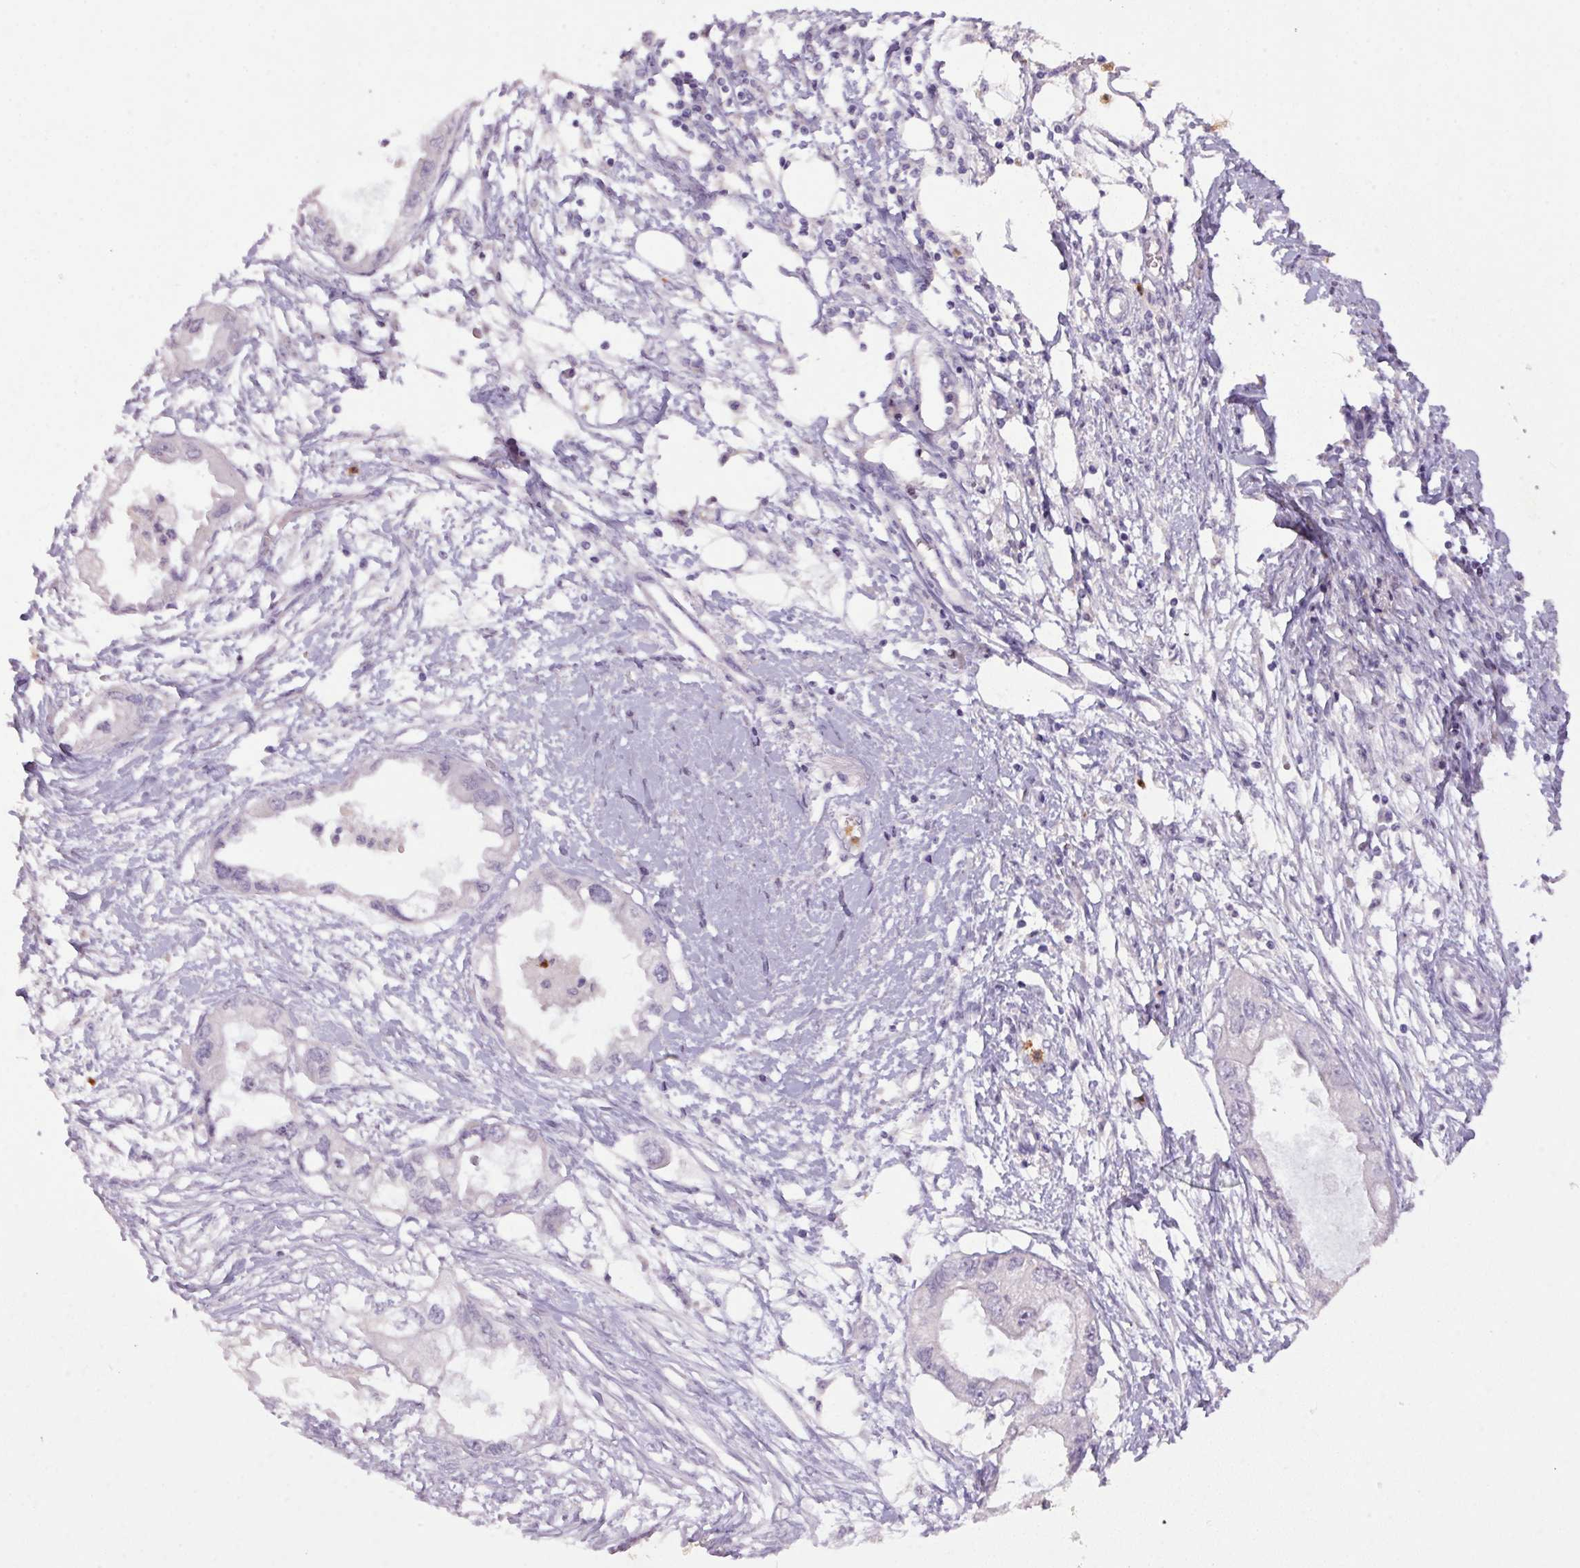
{"staining": {"intensity": "negative", "quantity": "none", "location": "none"}, "tissue": "endometrial cancer", "cell_type": "Tumor cells", "image_type": "cancer", "snomed": [{"axis": "morphology", "description": "Adenocarcinoma, NOS"}, {"axis": "morphology", "description": "Adenocarcinoma, metastatic, NOS"}, {"axis": "topography", "description": "Adipose tissue"}, {"axis": "topography", "description": "Endometrium"}], "caption": "This is an immunohistochemistry (IHC) photomicrograph of endometrial cancer. There is no staining in tumor cells.", "gene": "TRDN", "patient": {"sex": "female", "age": 67}}